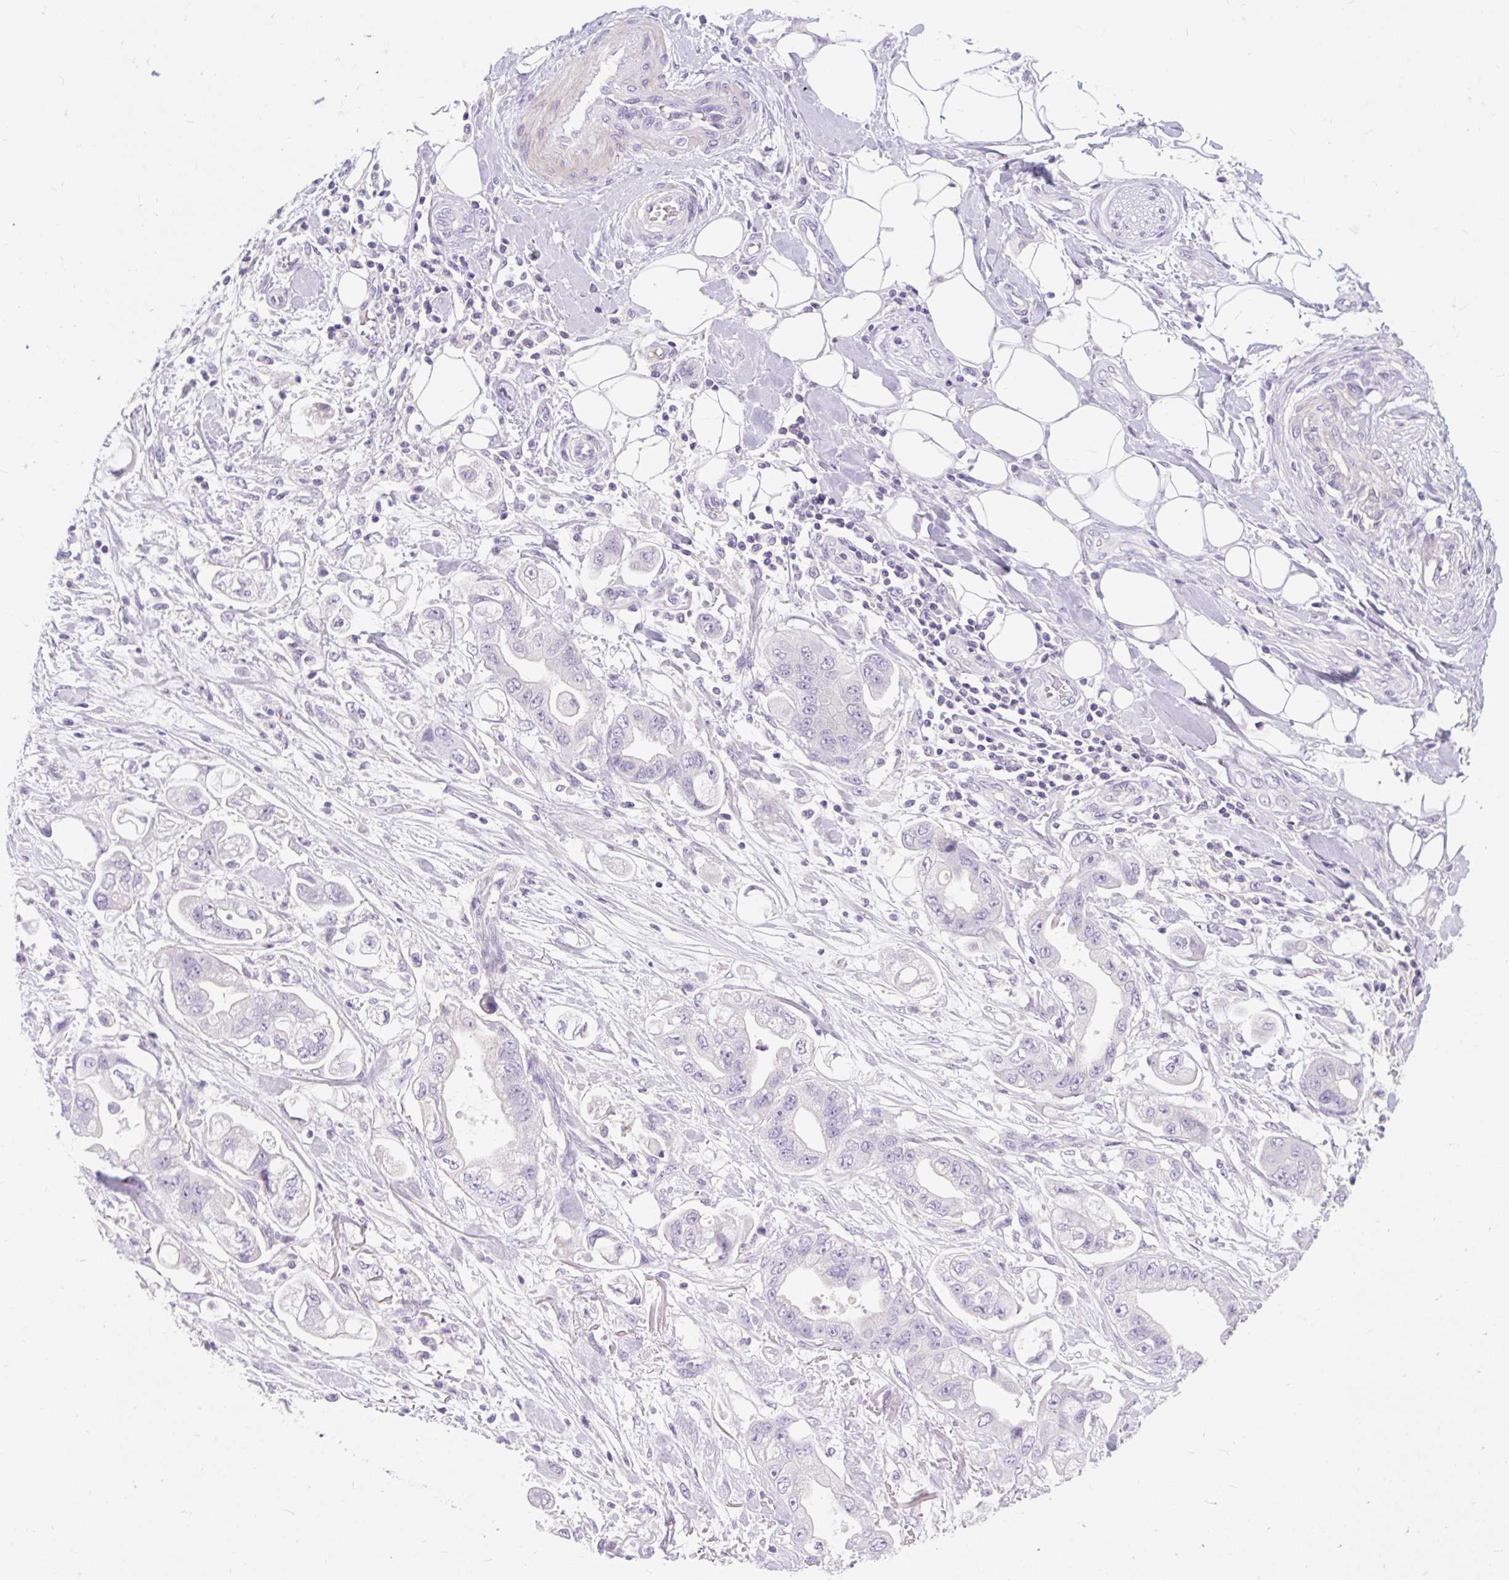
{"staining": {"intensity": "negative", "quantity": "none", "location": "none"}, "tissue": "stomach cancer", "cell_type": "Tumor cells", "image_type": "cancer", "snomed": [{"axis": "morphology", "description": "Adenocarcinoma, NOS"}, {"axis": "topography", "description": "Stomach"}], "caption": "The immunohistochemistry photomicrograph has no significant staining in tumor cells of stomach cancer (adenocarcinoma) tissue.", "gene": "SLC28A1", "patient": {"sex": "male", "age": 62}}